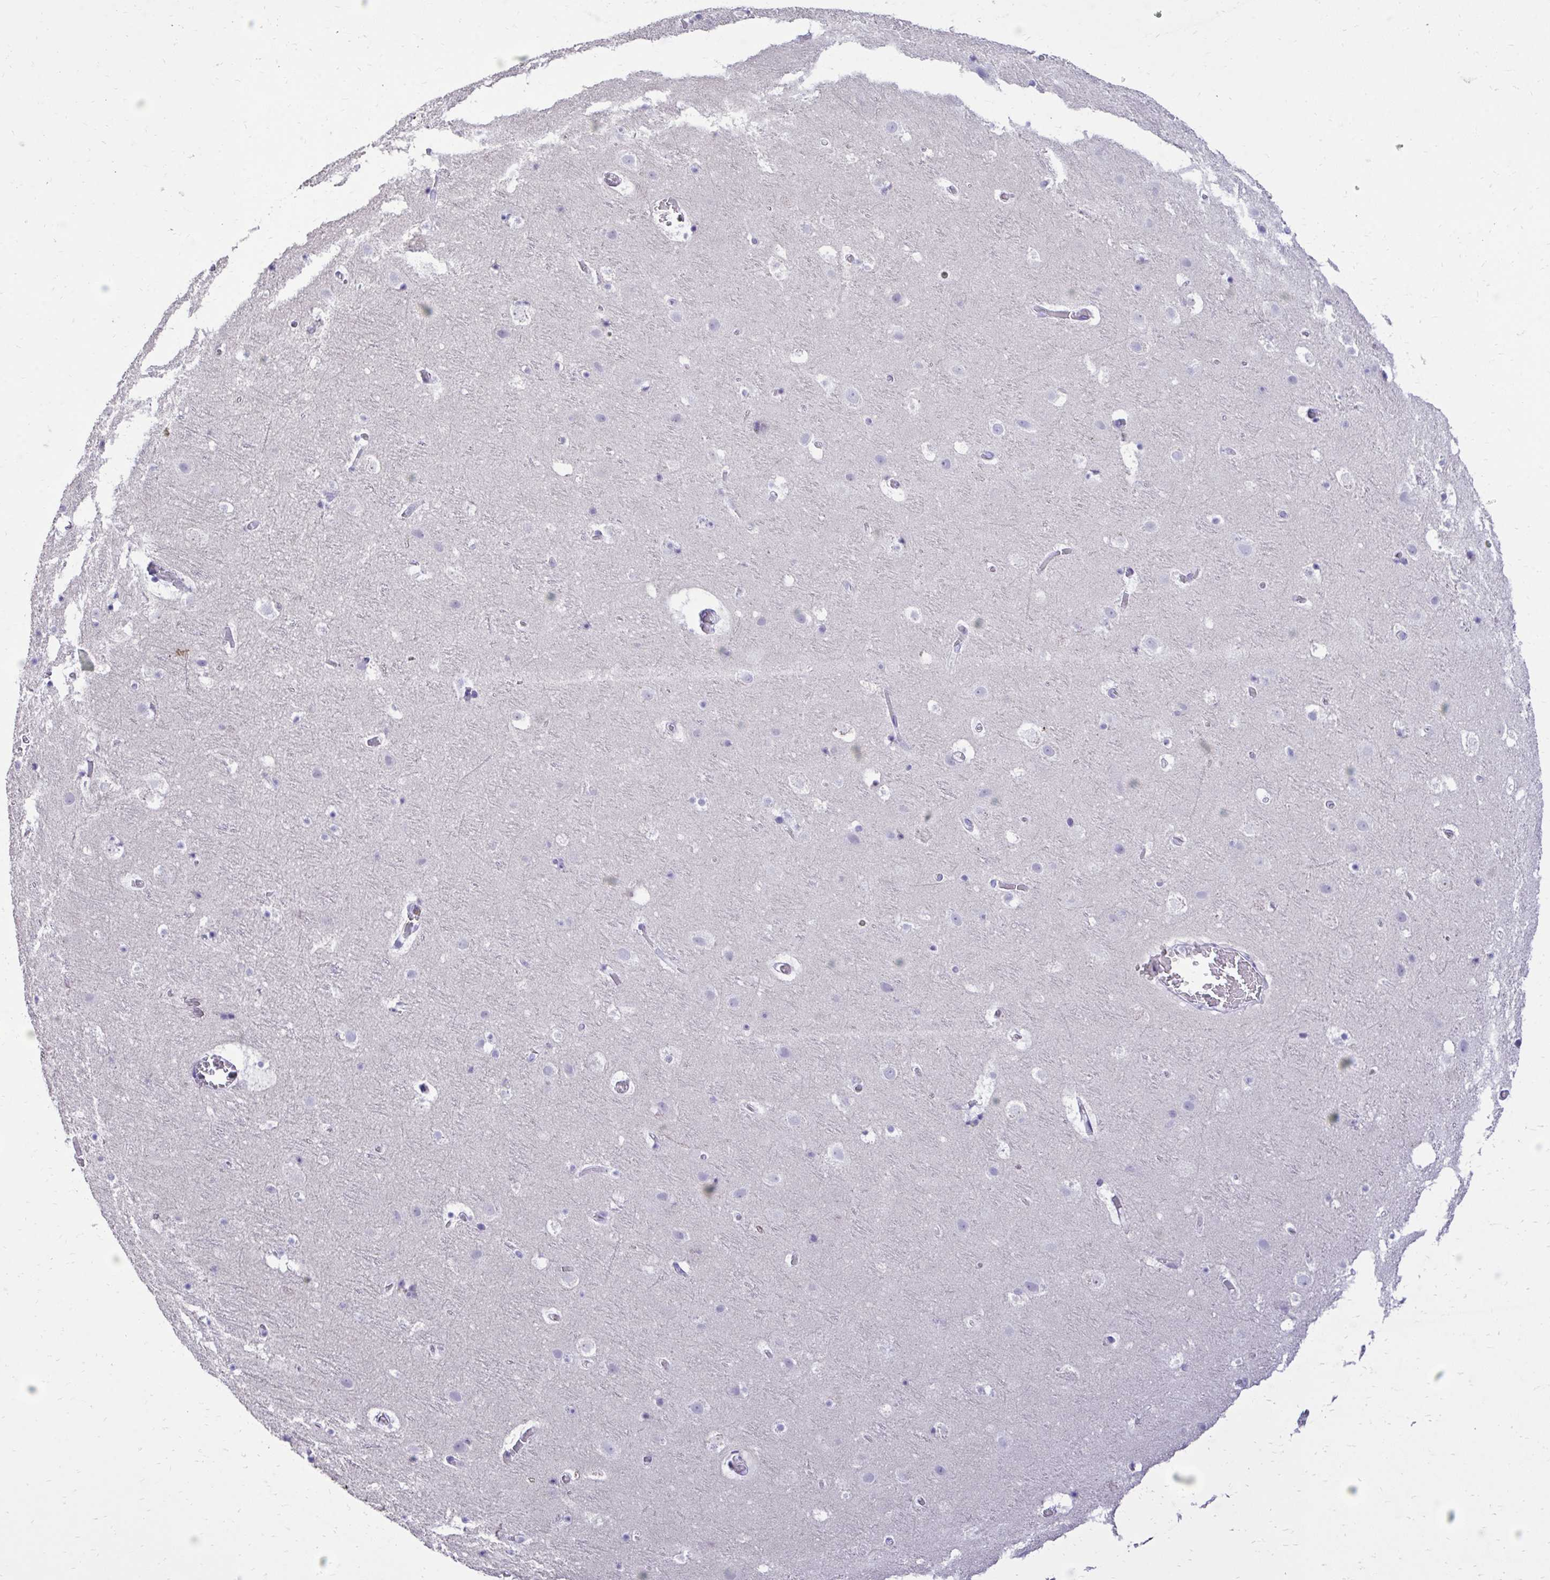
{"staining": {"intensity": "negative", "quantity": "none", "location": "none"}, "tissue": "cerebral cortex", "cell_type": "Endothelial cells", "image_type": "normal", "snomed": [{"axis": "morphology", "description": "Normal tissue, NOS"}, {"axis": "topography", "description": "Cerebral cortex"}], "caption": "High magnification brightfield microscopy of unremarkable cerebral cortex stained with DAB (3,3'-diaminobenzidine) (brown) and counterstained with hematoxylin (blue): endothelial cells show no significant staining.", "gene": "TMCO5A", "patient": {"sex": "female", "age": 42}}